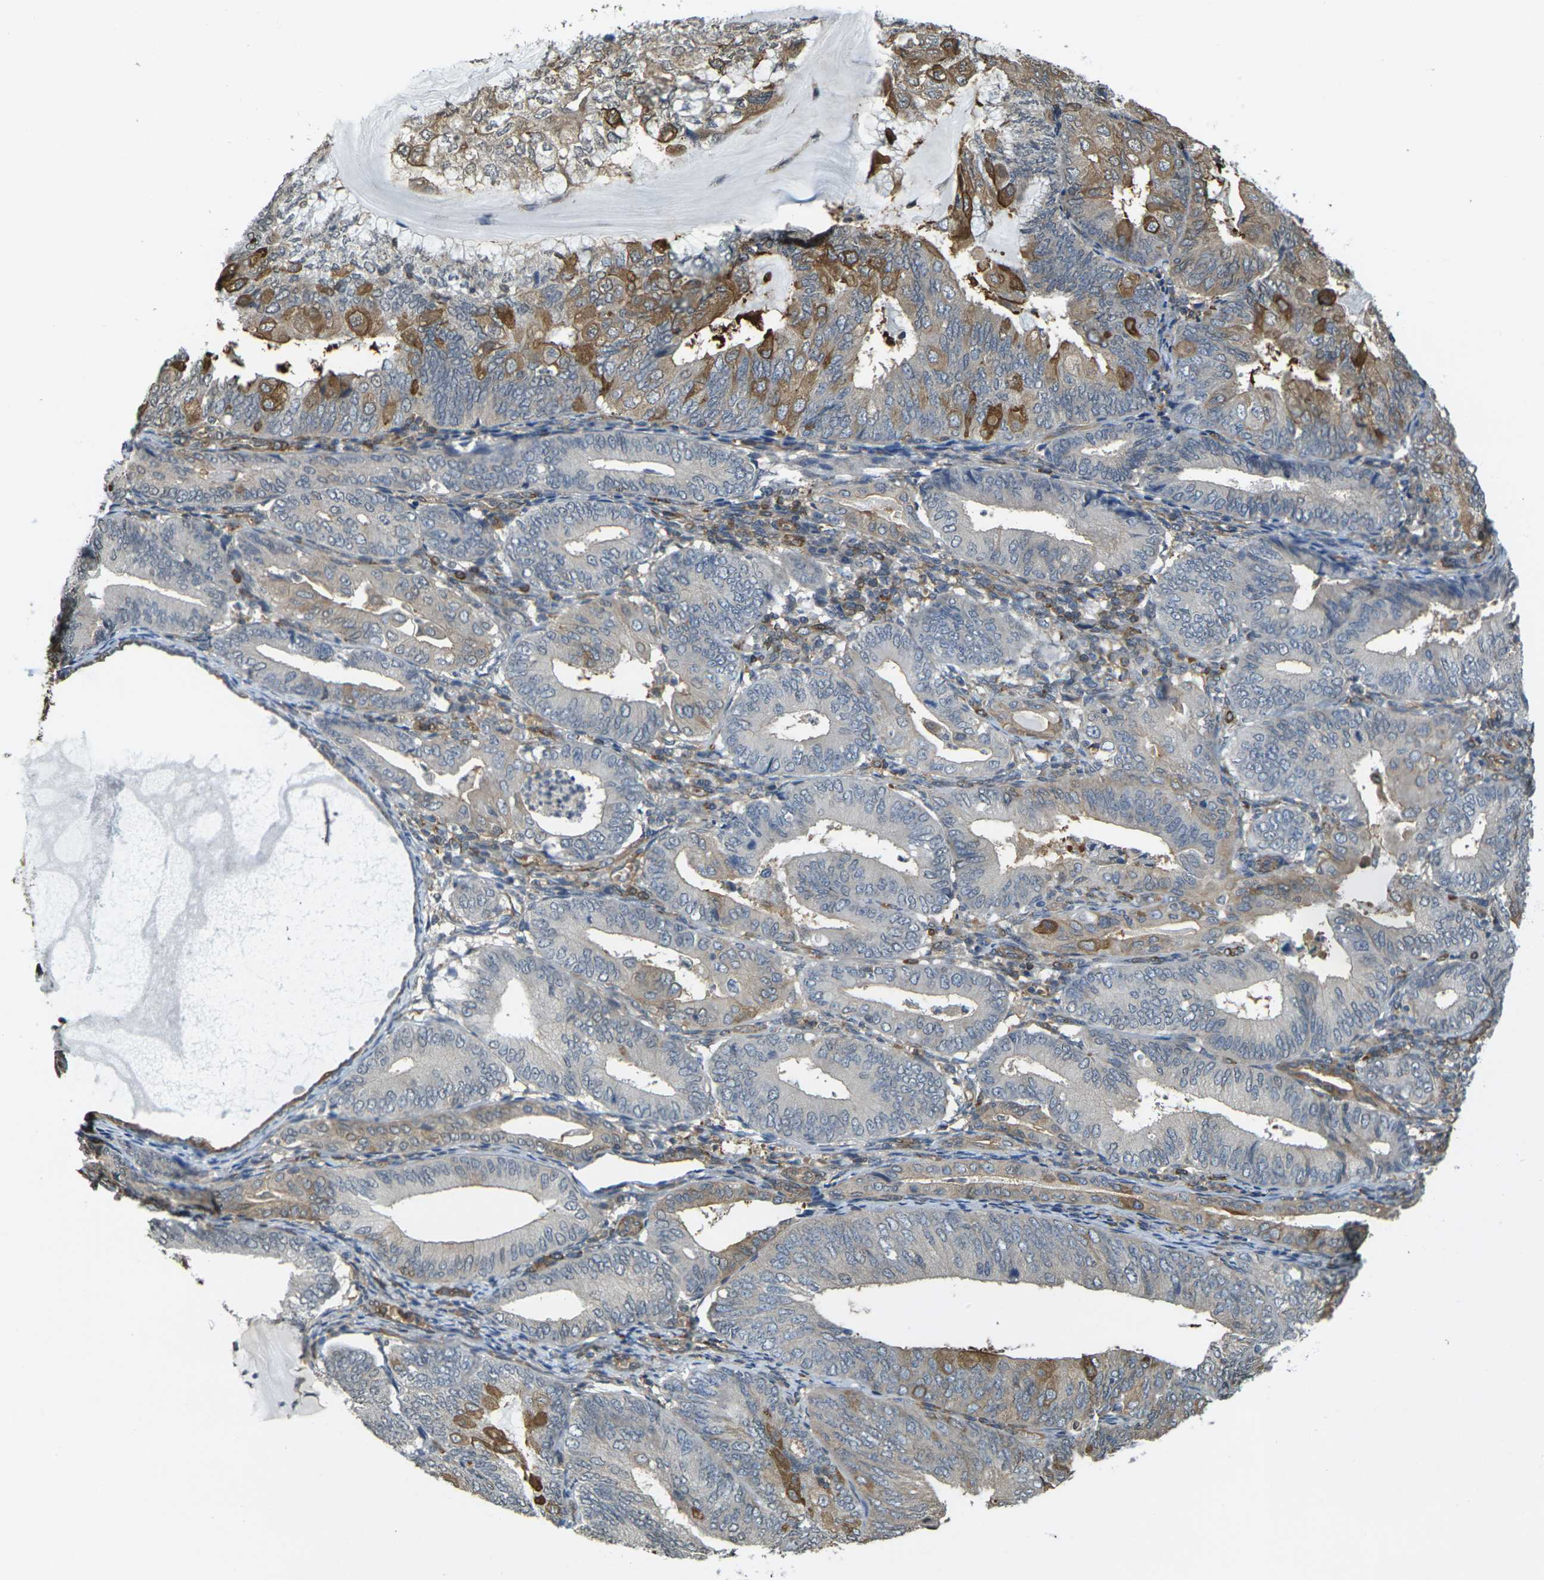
{"staining": {"intensity": "moderate", "quantity": "<25%", "location": "cytoplasmic/membranous"}, "tissue": "endometrial cancer", "cell_type": "Tumor cells", "image_type": "cancer", "snomed": [{"axis": "morphology", "description": "Adenocarcinoma, NOS"}, {"axis": "topography", "description": "Endometrium"}], "caption": "High-power microscopy captured an IHC image of endometrial cancer, revealing moderate cytoplasmic/membranous positivity in about <25% of tumor cells. The protein is stained brown, and the nuclei are stained in blue (DAB IHC with brightfield microscopy, high magnification).", "gene": "CAST", "patient": {"sex": "female", "age": 81}}